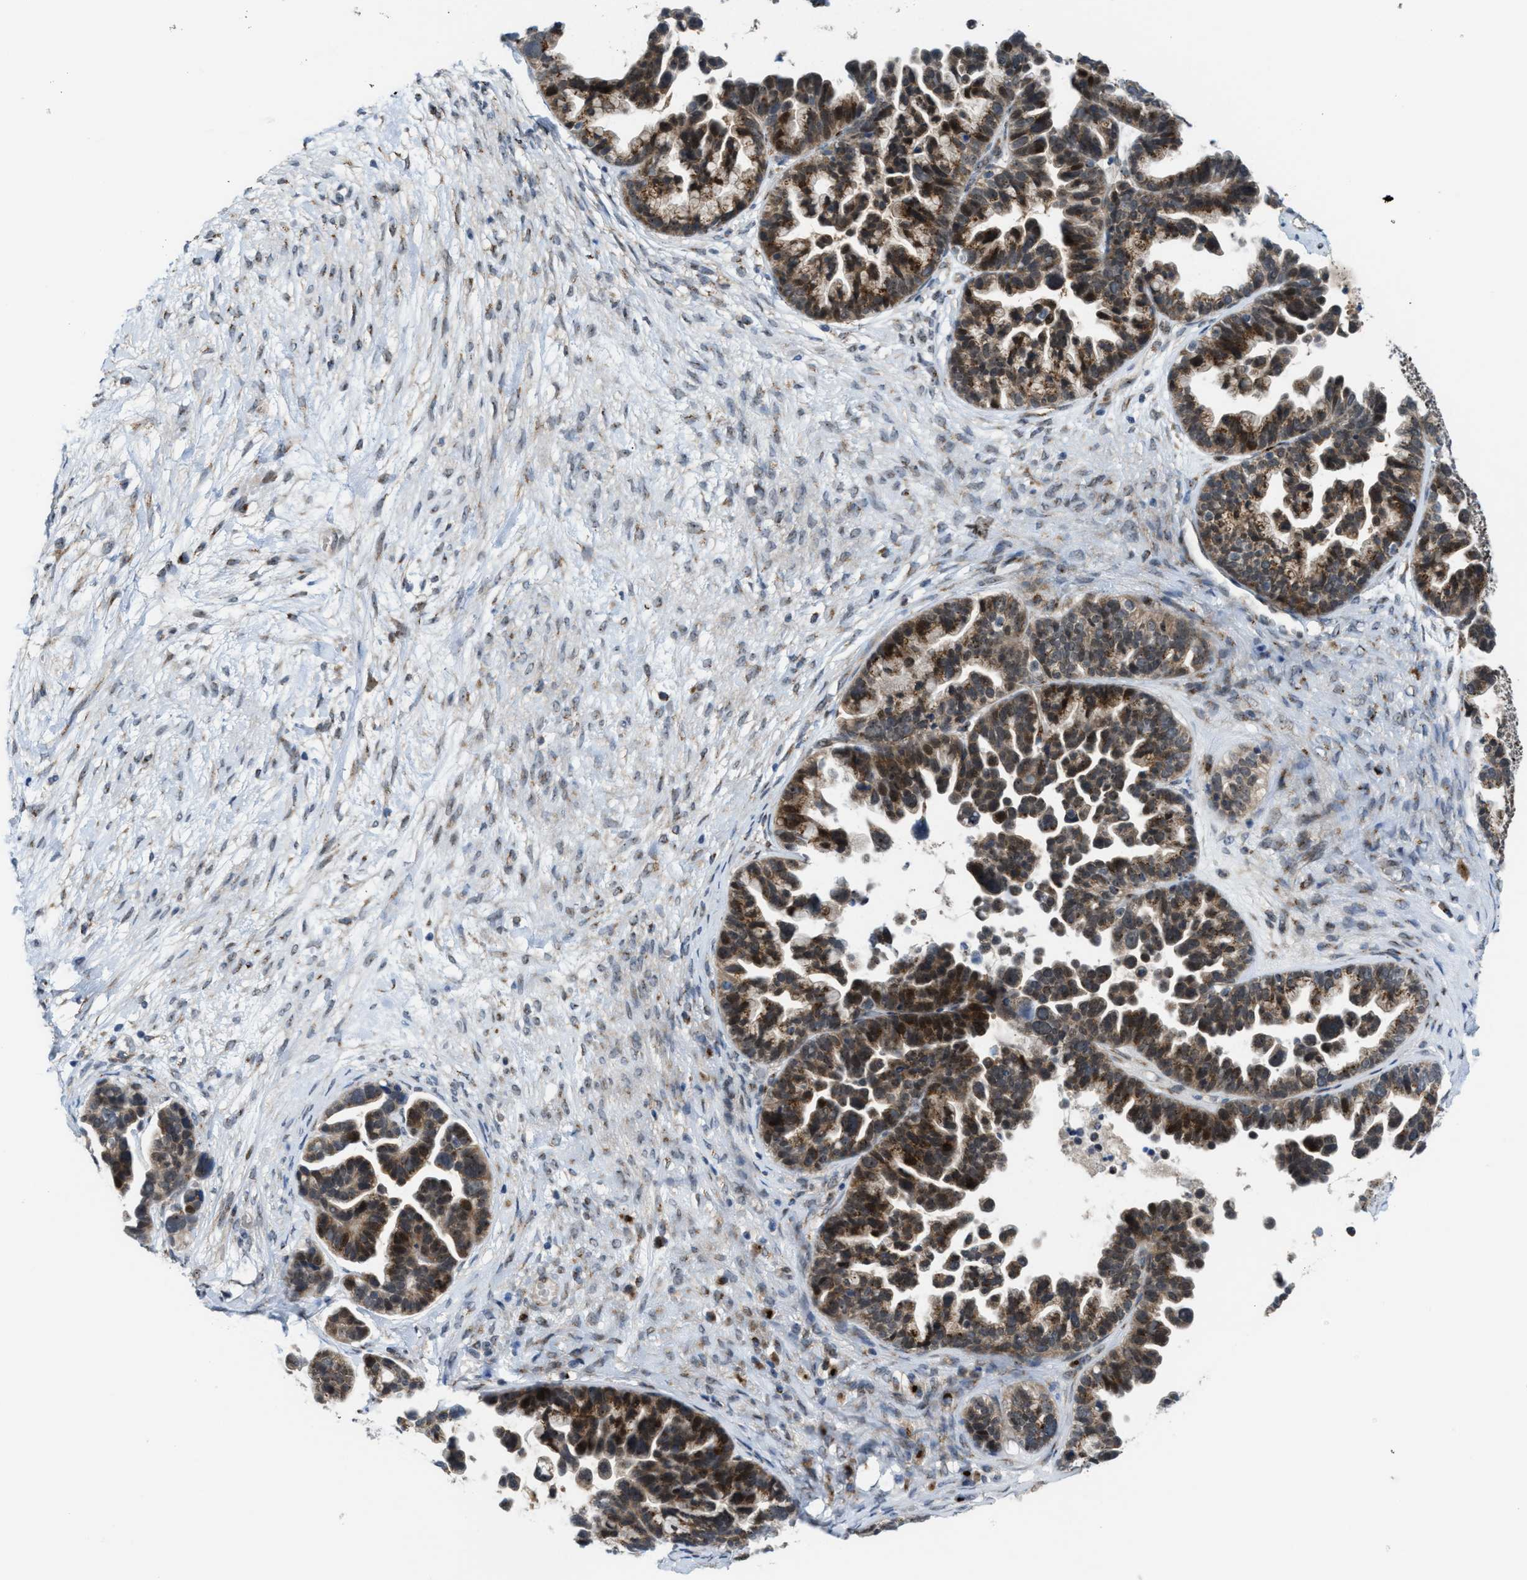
{"staining": {"intensity": "moderate", "quantity": ">75%", "location": "cytoplasmic/membranous"}, "tissue": "ovarian cancer", "cell_type": "Tumor cells", "image_type": "cancer", "snomed": [{"axis": "morphology", "description": "Cystadenocarcinoma, serous, NOS"}, {"axis": "topography", "description": "Ovary"}], "caption": "Protein expression analysis of human ovarian cancer (serous cystadenocarcinoma) reveals moderate cytoplasmic/membranous staining in approximately >75% of tumor cells.", "gene": "SLC38A10", "patient": {"sex": "female", "age": 56}}